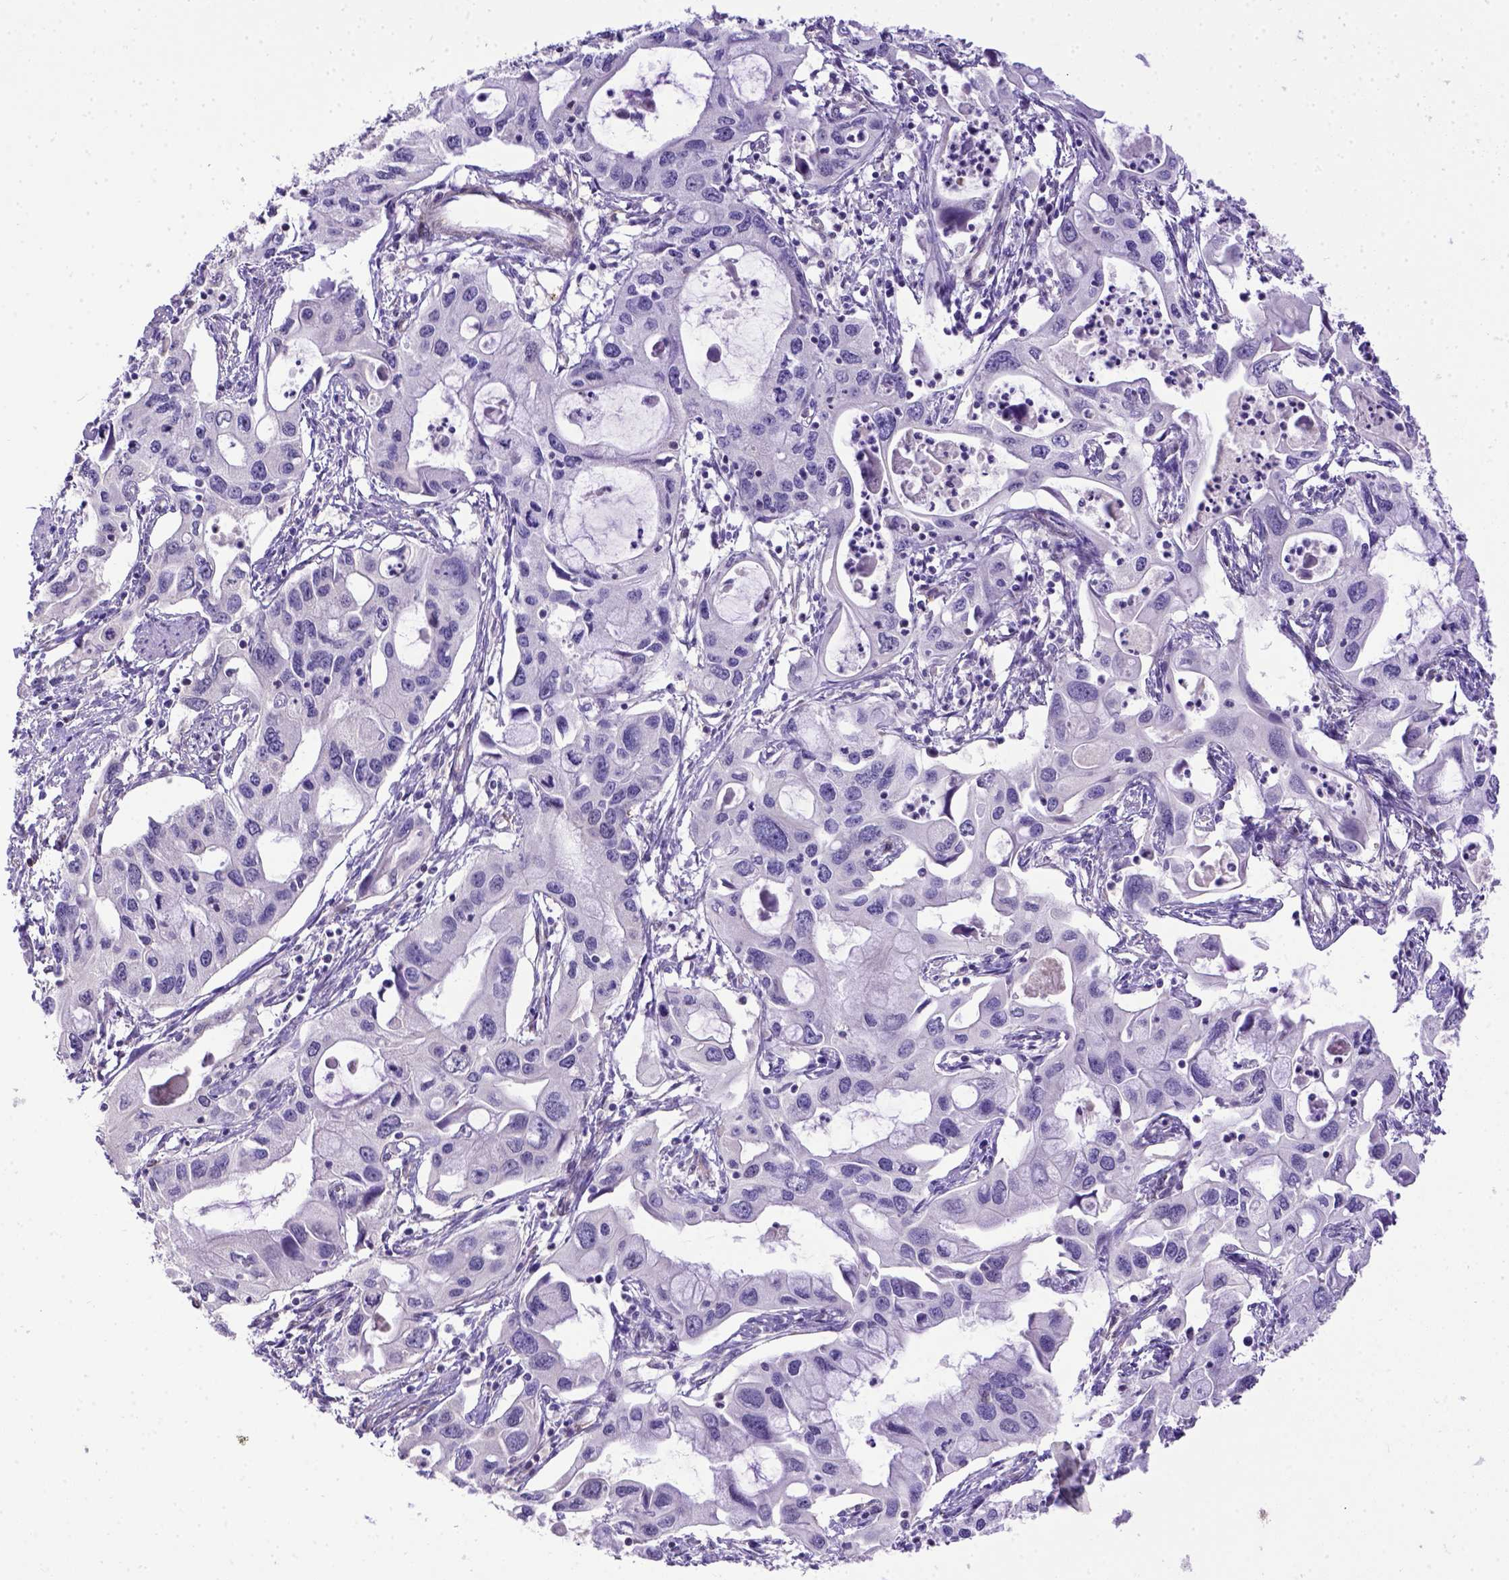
{"staining": {"intensity": "negative", "quantity": "none", "location": "none"}, "tissue": "pancreatic cancer", "cell_type": "Tumor cells", "image_type": "cancer", "snomed": [{"axis": "morphology", "description": "Adenocarcinoma, NOS"}, {"axis": "topography", "description": "Pancreas"}], "caption": "Tumor cells show no significant protein expression in pancreatic cancer.", "gene": "BTN1A1", "patient": {"sex": "male", "age": 60}}